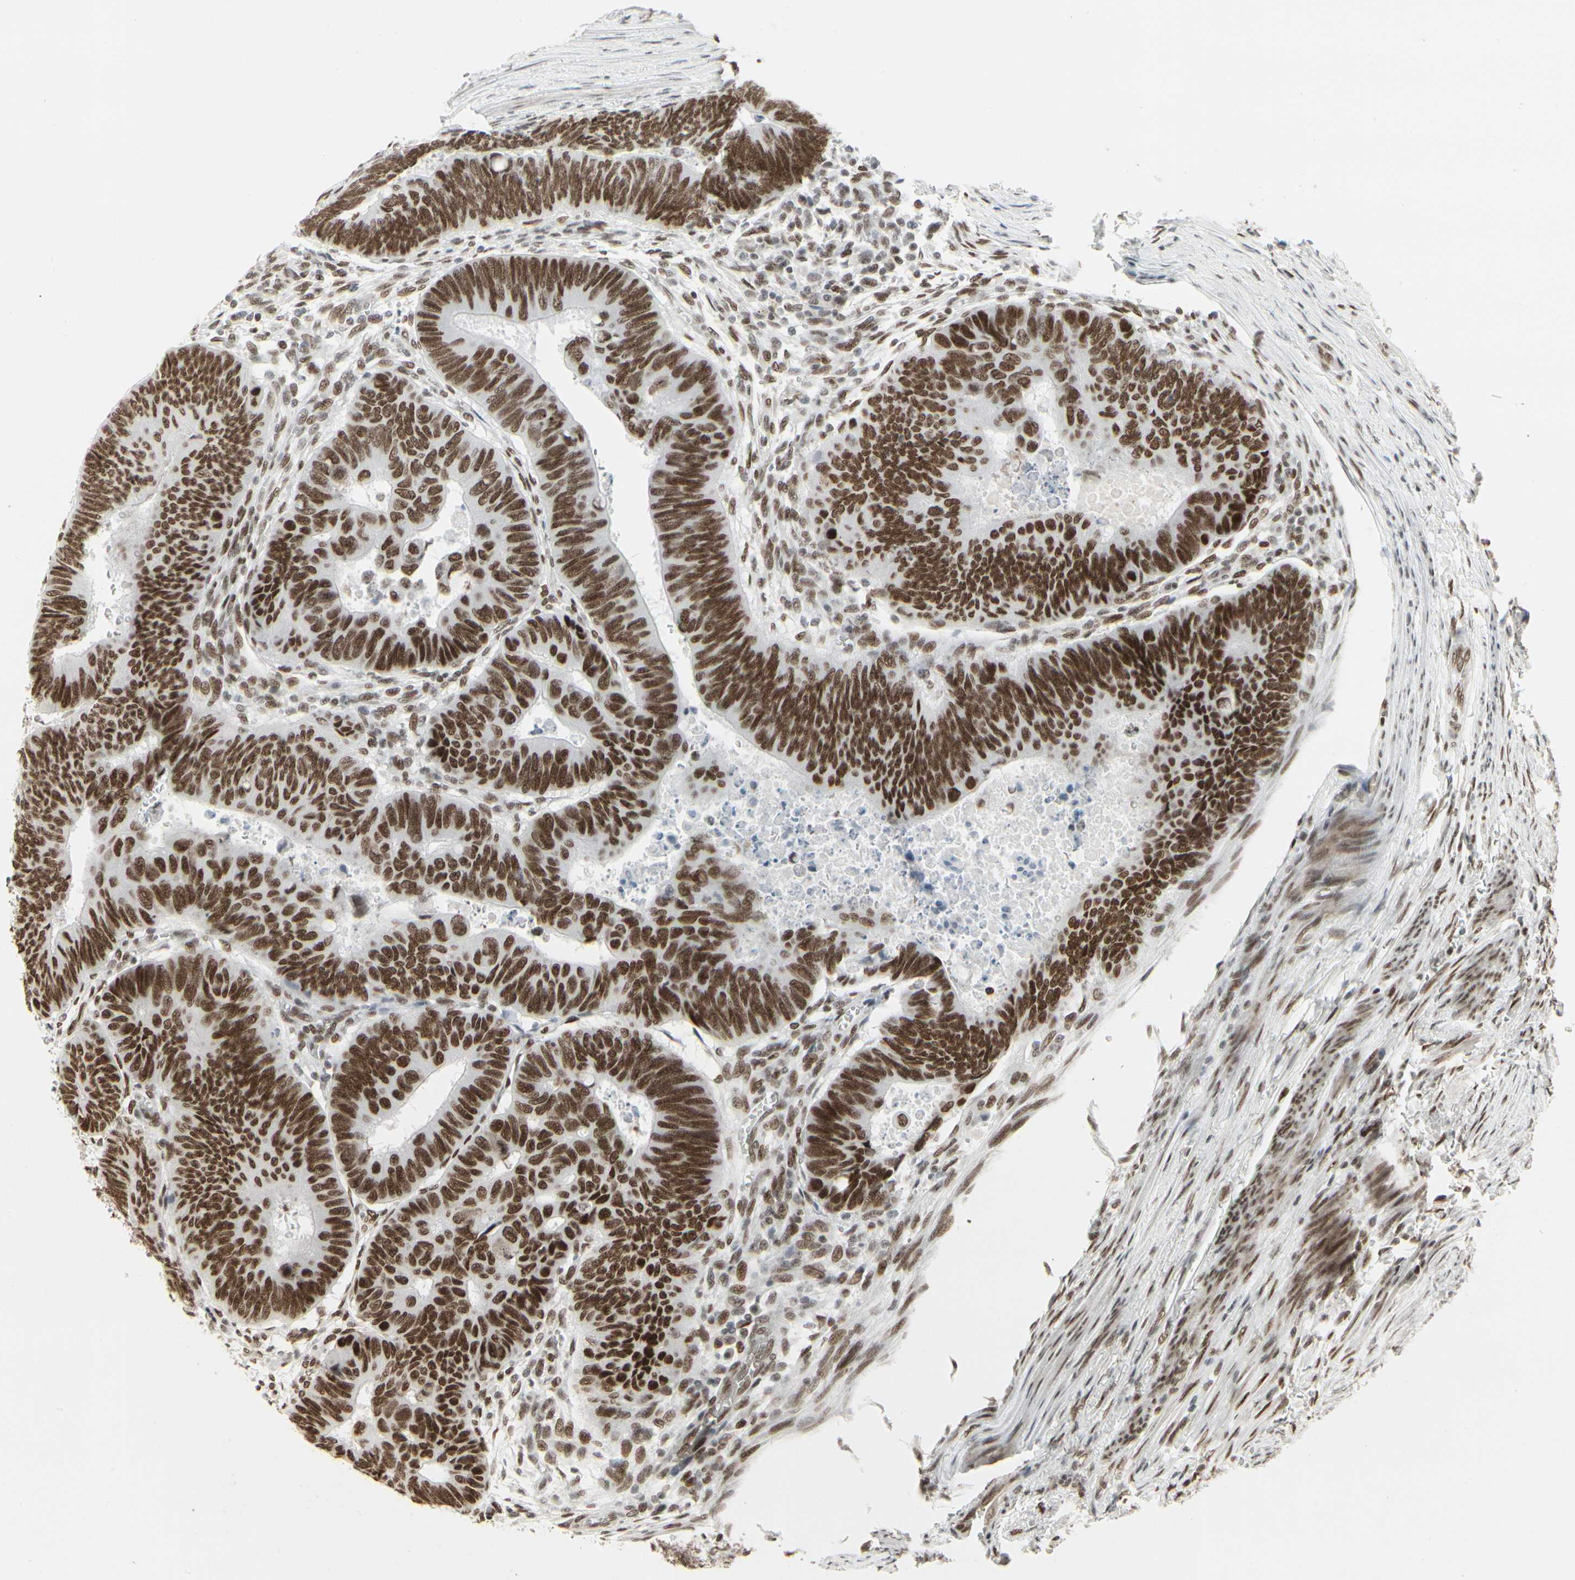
{"staining": {"intensity": "strong", "quantity": ">75%", "location": "nuclear"}, "tissue": "colorectal cancer", "cell_type": "Tumor cells", "image_type": "cancer", "snomed": [{"axis": "morphology", "description": "Normal tissue, NOS"}, {"axis": "morphology", "description": "Adenocarcinoma, NOS"}, {"axis": "topography", "description": "Rectum"}, {"axis": "topography", "description": "Peripheral nerve tissue"}], "caption": "Protein analysis of colorectal adenocarcinoma tissue shows strong nuclear staining in about >75% of tumor cells.", "gene": "HMG20A", "patient": {"sex": "male", "age": 92}}